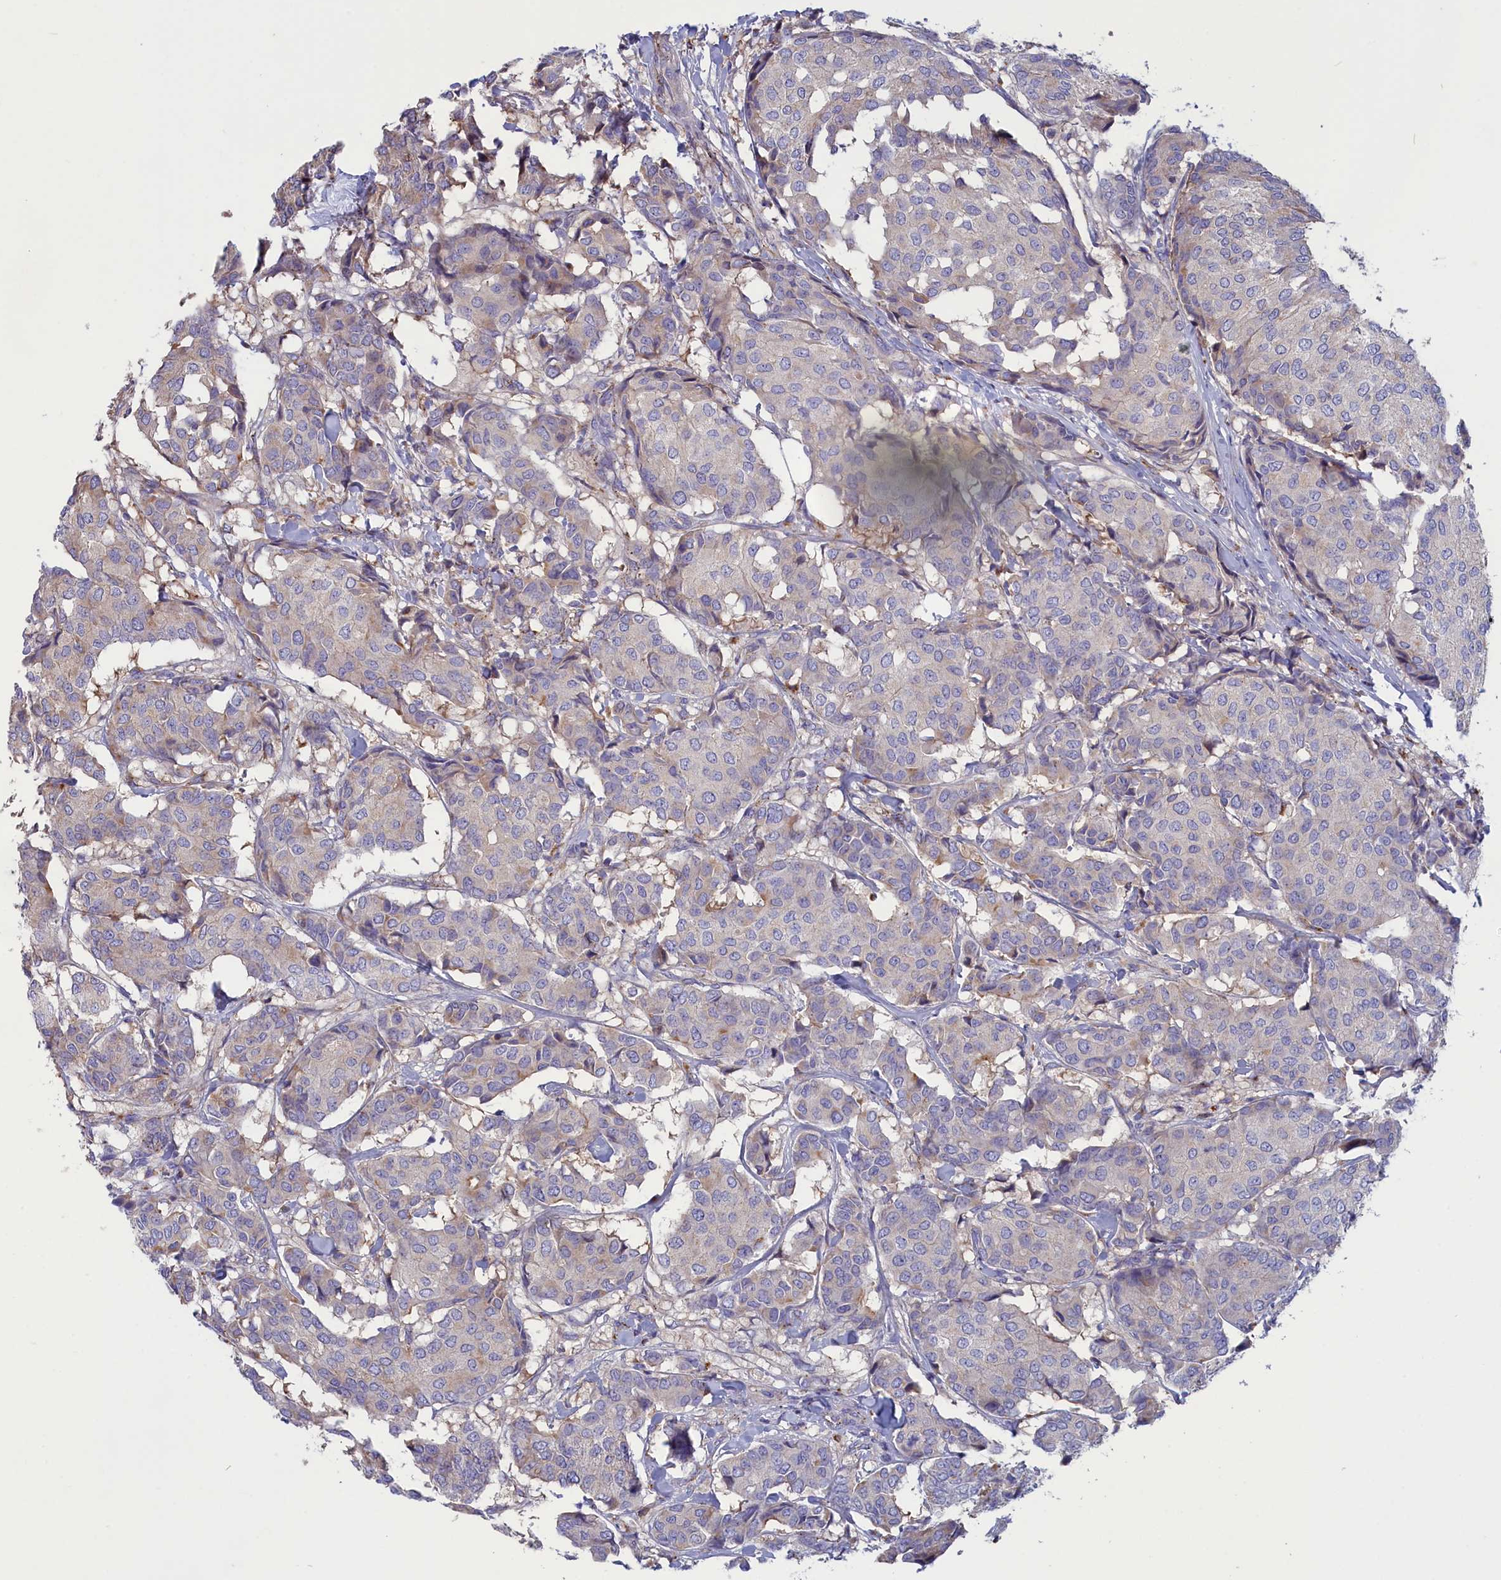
{"staining": {"intensity": "negative", "quantity": "none", "location": "none"}, "tissue": "breast cancer", "cell_type": "Tumor cells", "image_type": "cancer", "snomed": [{"axis": "morphology", "description": "Duct carcinoma"}, {"axis": "topography", "description": "Breast"}], "caption": "The immunohistochemistry (IHC) photomicrograph has no significant expression in tumor cells of breast cancer tissue.", "gene": "WDR6", "patient": {"sex": "female", "age": 75}}